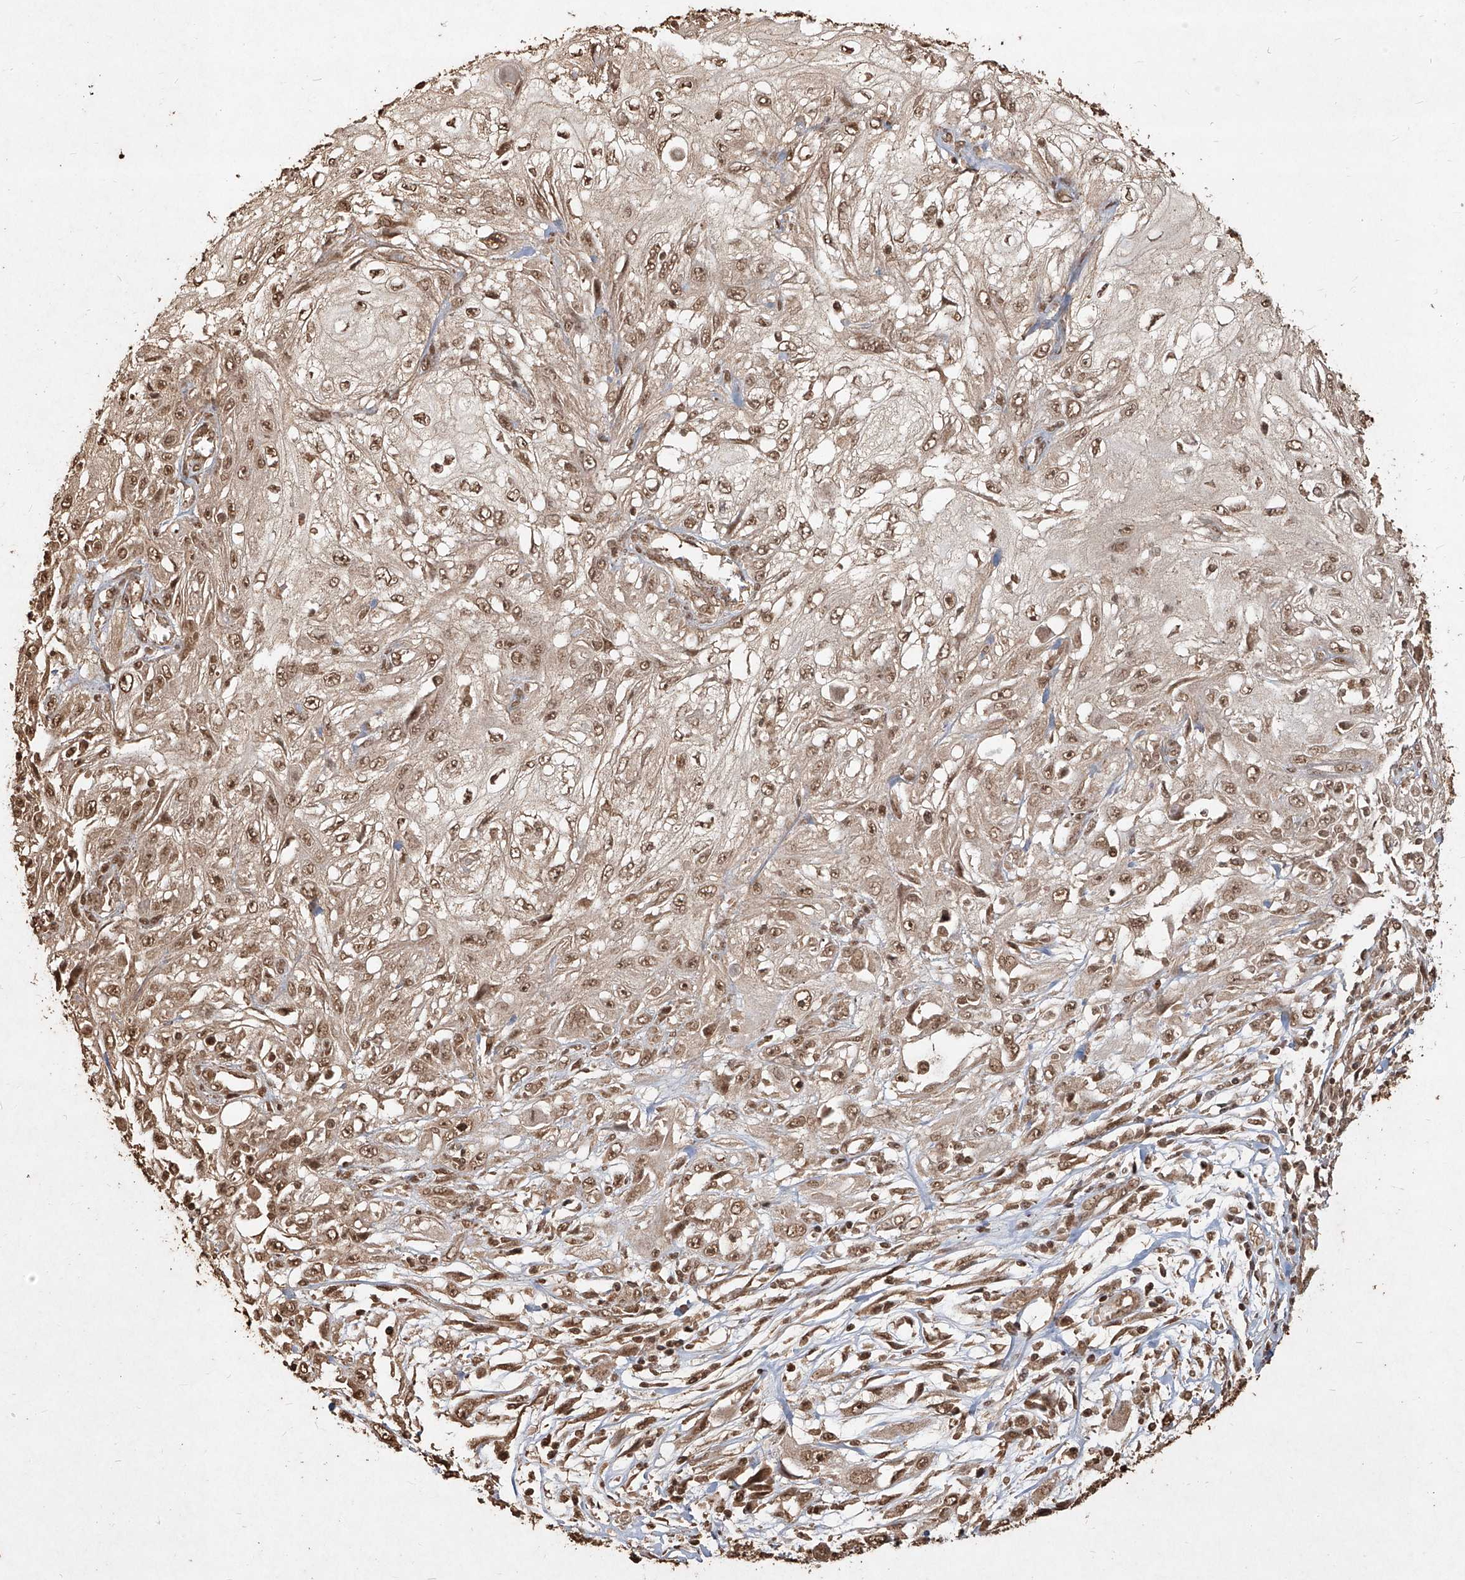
{"staining": {"intensity": "moderate", "quantity": ">75%", "location": "nuclear"}, "tissue": "skin cancer", "cell_type": "Tumor cells", "image_type": "cancer", "snomed": [{"axis": "morphology", "description": "Squamous cell carcinoma, NOS"}, {"axis": "topography", "description": "Skin"}], "caption": "Brown immunohistochemical staining in skin cancer (squamous cell carcinoma) reveals moderate nuclear expression in about >75% of tumor cells.", "gene": "UBE2K", "patient": {"sex": "male", "age": 75}}